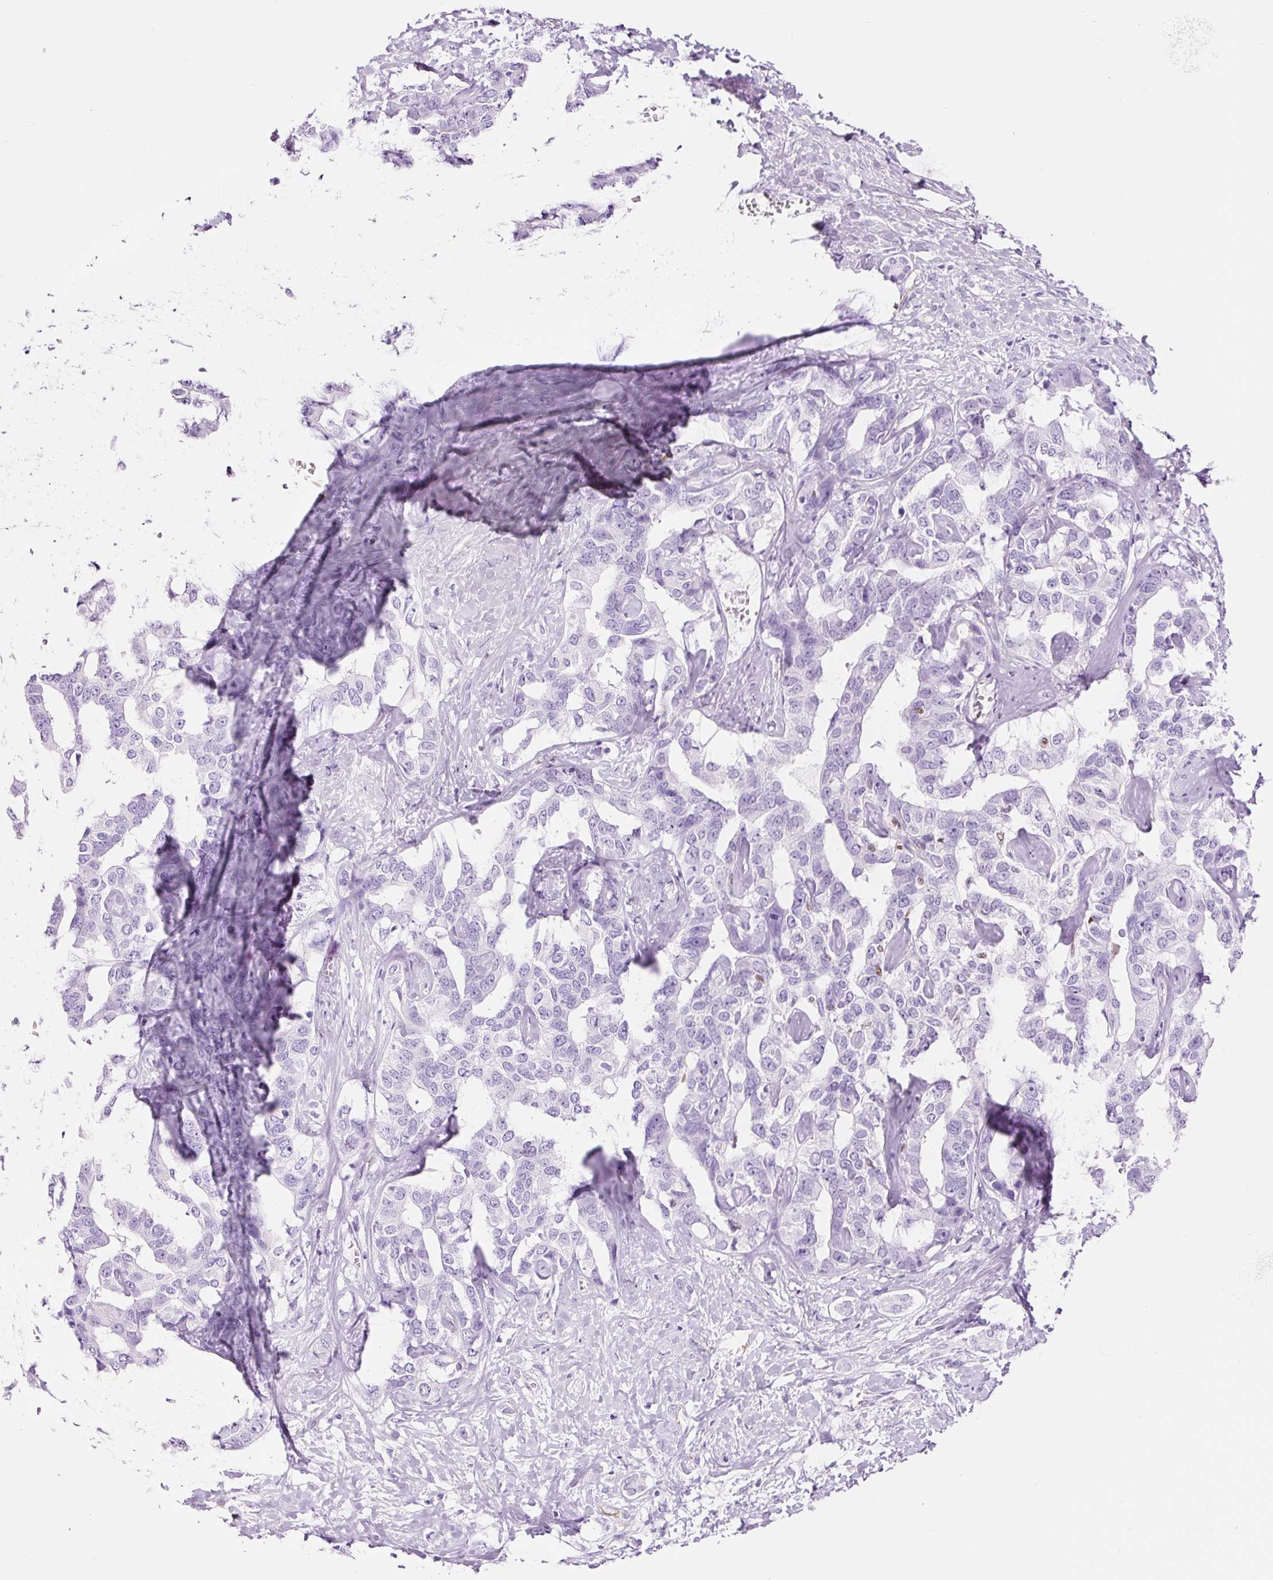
{"staining": {"intensity": "negative", "quantity": "none", "location": "none"}, "tissue": "liver cancer", "cell_type": "Tumor cells", "image_type": "cancer", "snomed": [{"axis": "morphology", "description": "Cholangiocarcinoma"}, {"axis": "topography", "description": "Liver"}], "caption": "A histopathology image of human liver cholangiocarcinoma is negative for staining in tumor cells.", "gene": "ADSS1", "patient": {"sex": "male", "age": 59}}